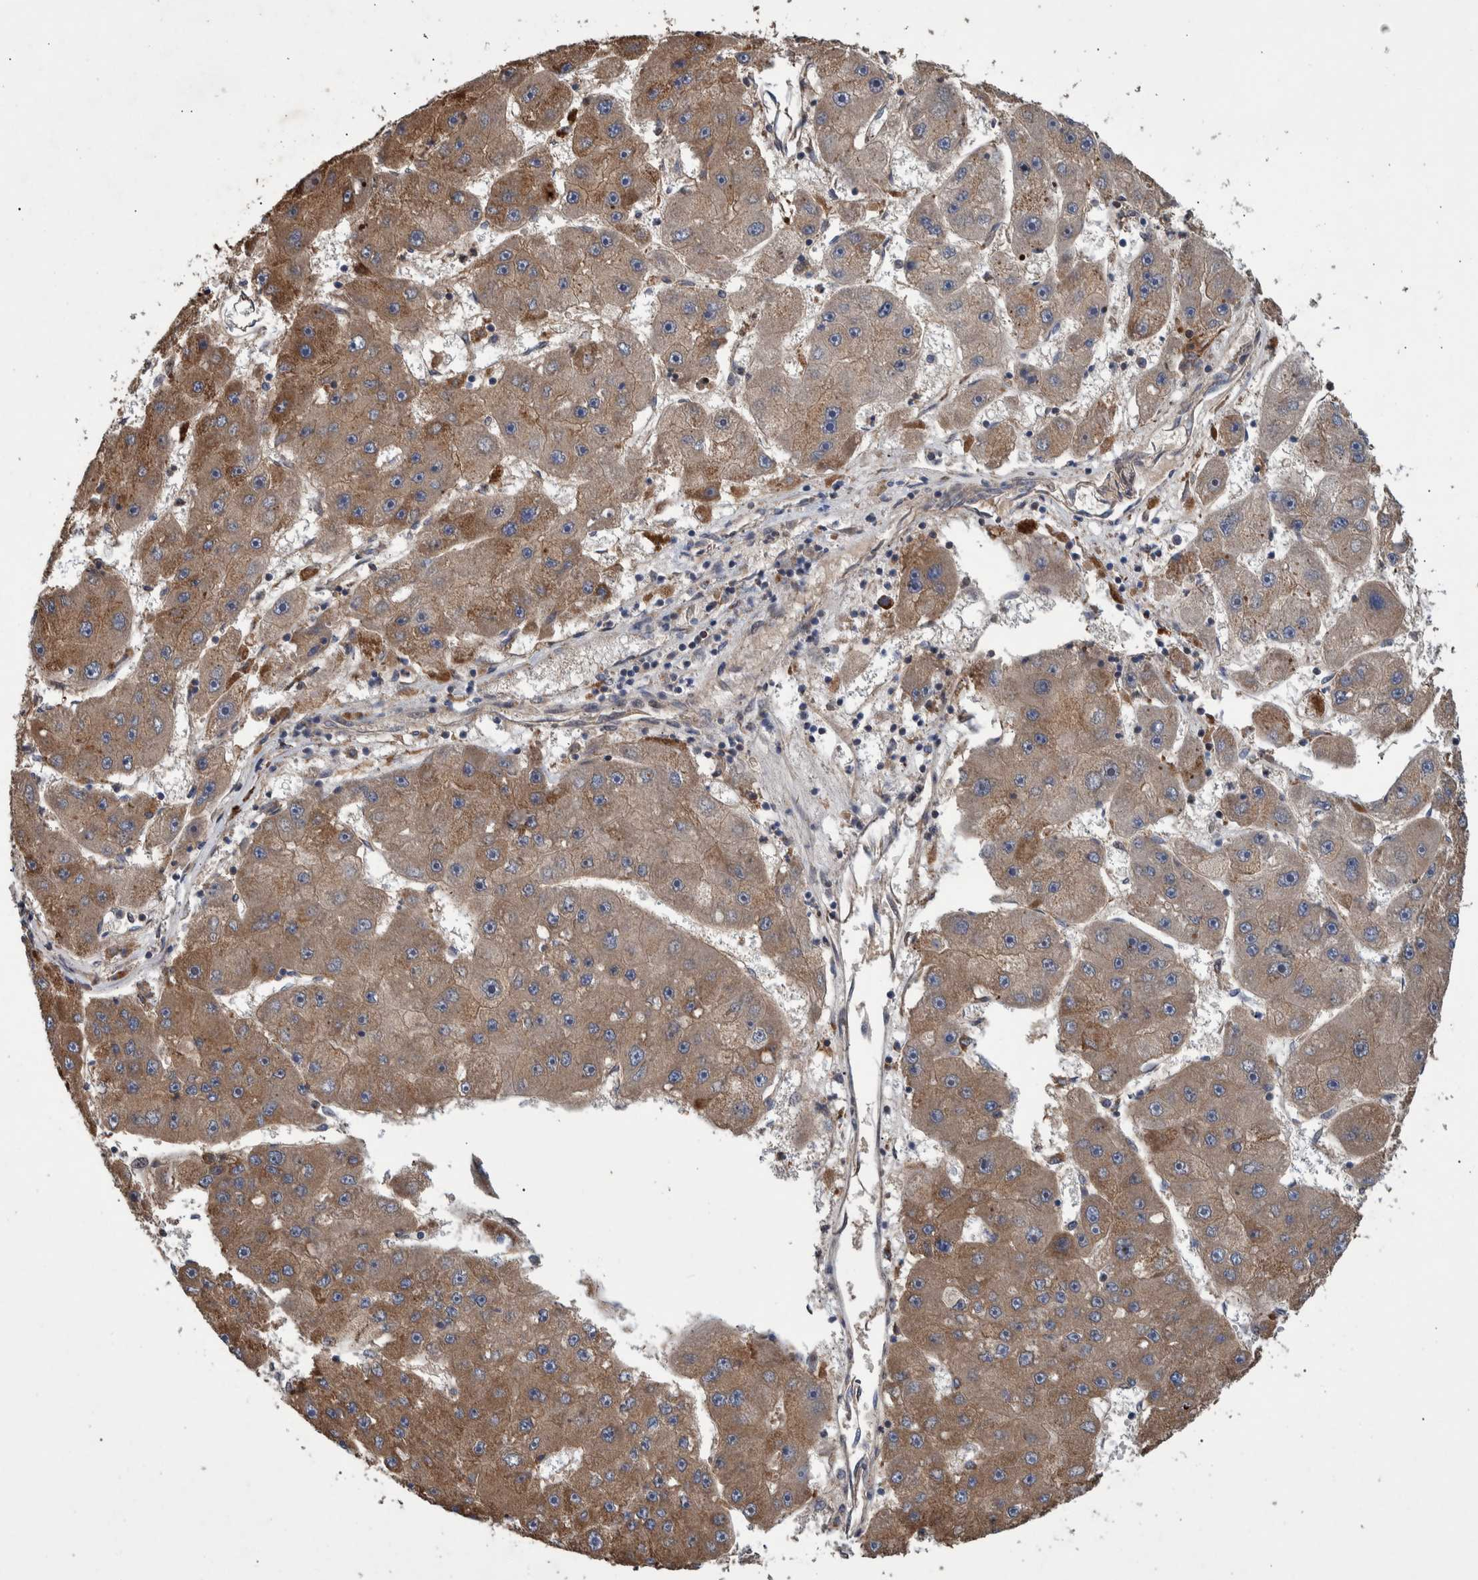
{"staining": {"intensity": "weak", "quantity": ">75%", "location": "cytoplasmic/membranous"}, "tissue": "liver cancer", "cell_type": "Tumor cells", "image_type": "cancer", "snomed": [{"axis": "morphology", "description": "Carcinoma, Hepatocellular, NOS"}, {"axis": "topography", "description": "Liver"}], "caption": "Immunohistochemical staining of human liver cancer (hepatocellular carcinoma) reveals weak cytoplasmic/membranous protein expression in approximately >75% of tumor cells.", "gene": "B3GNTL1", "patient": {"sex": "female", "age": 61}}